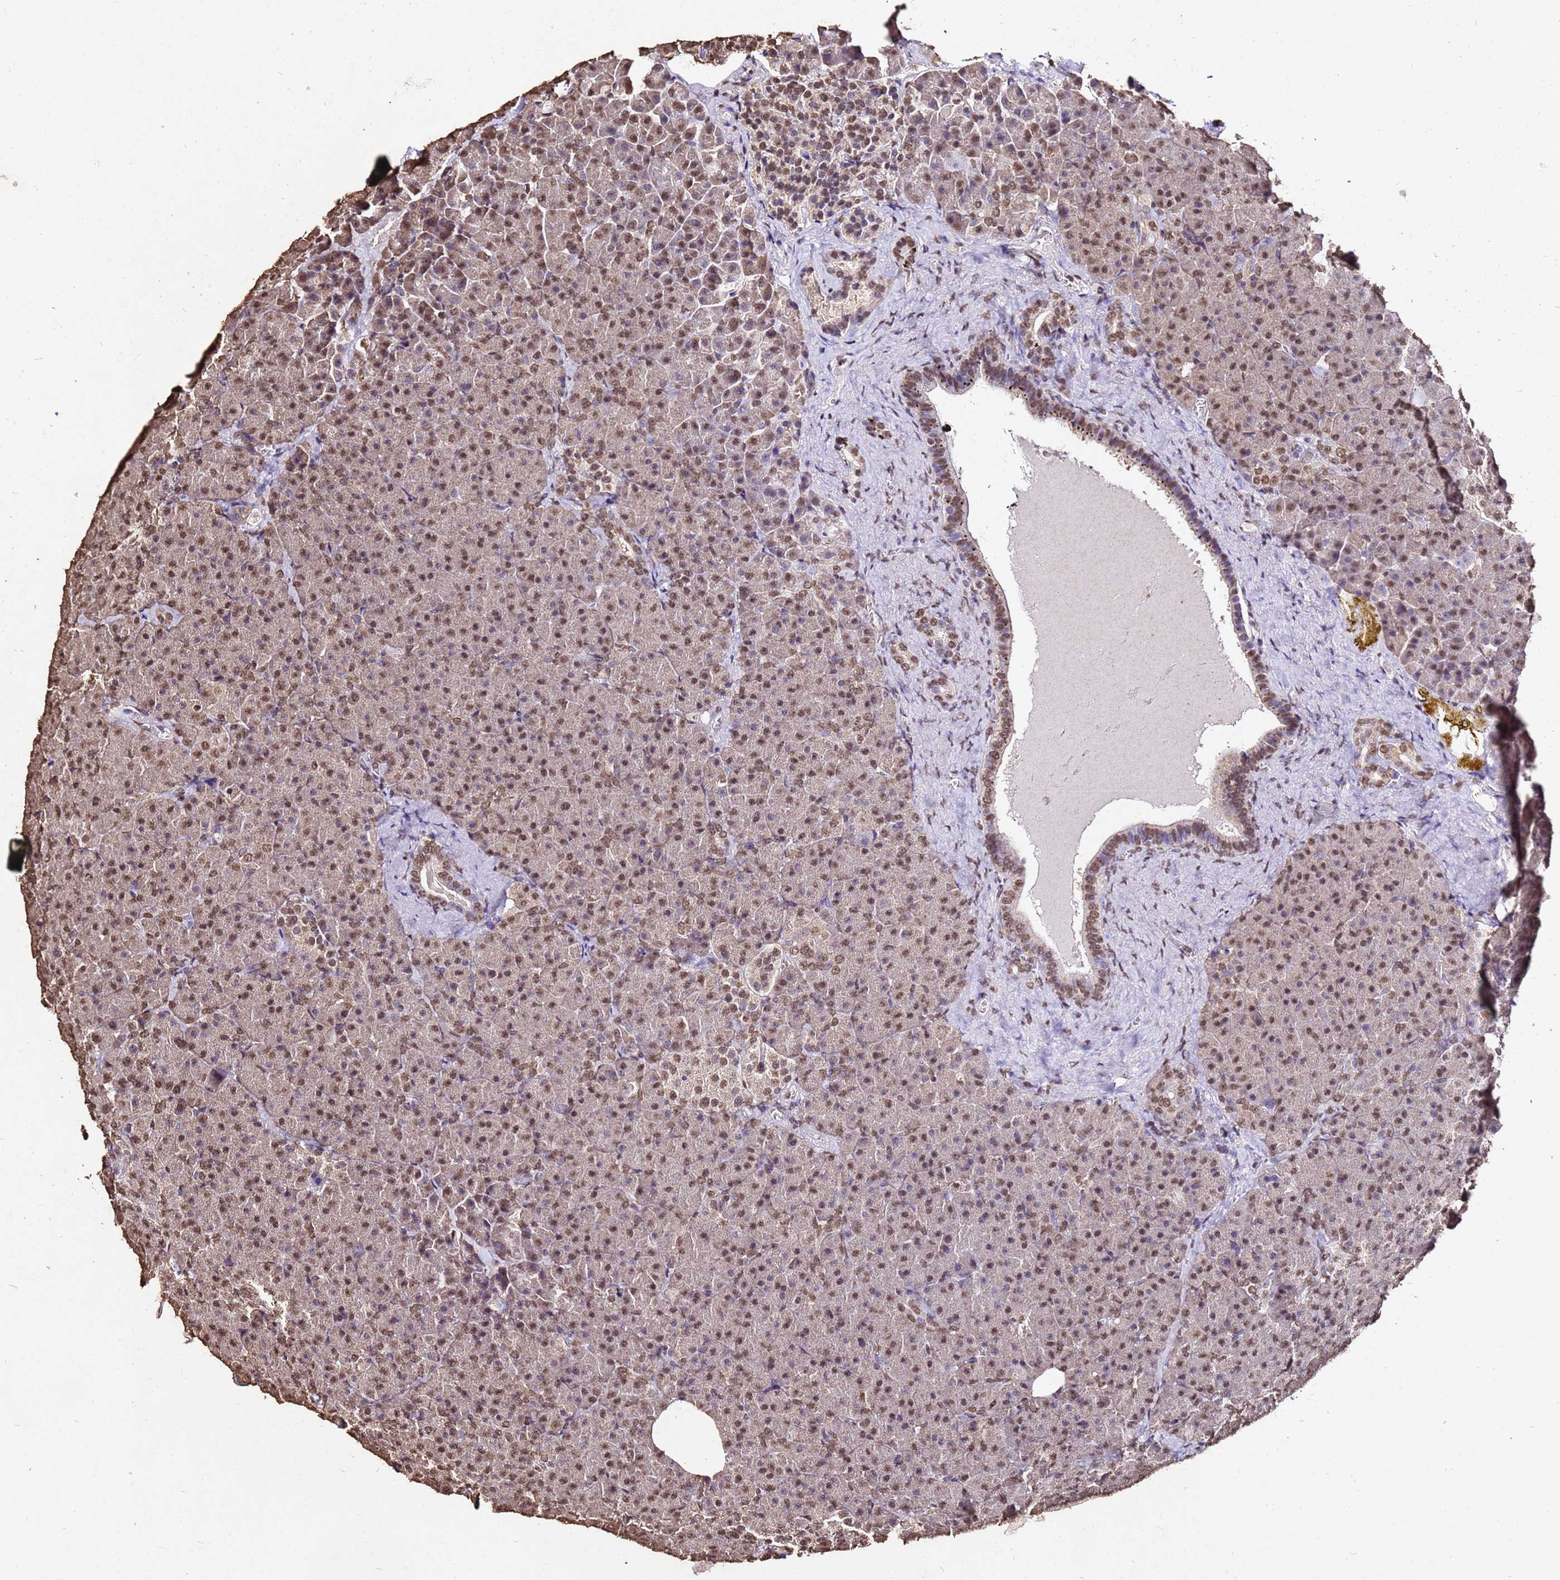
{"staining": {"intensity": "moderate", "quantity": ">75%", "location": "cytoplasmic/membranous,nuclear"}, "tissue": "pancreas", "cell_type": "Exocrine glandular cells", "image_type": "normal", "snomed": [{"axis": "morphology", "description": "Normal tissue, NOS"}, {"axis": "topography", "description": "Pancreas"}], "caption": "Immunohistochemical staining of unremarkable pancreas shows >75% levels of moderate cytoplasmic/membranous,nuclear protein expression in about >75% of exocrine glandular cells. Nuclei are stained in blue.", "gene": "MYOCD", "patient": {"sex": "female", "age": 74}}